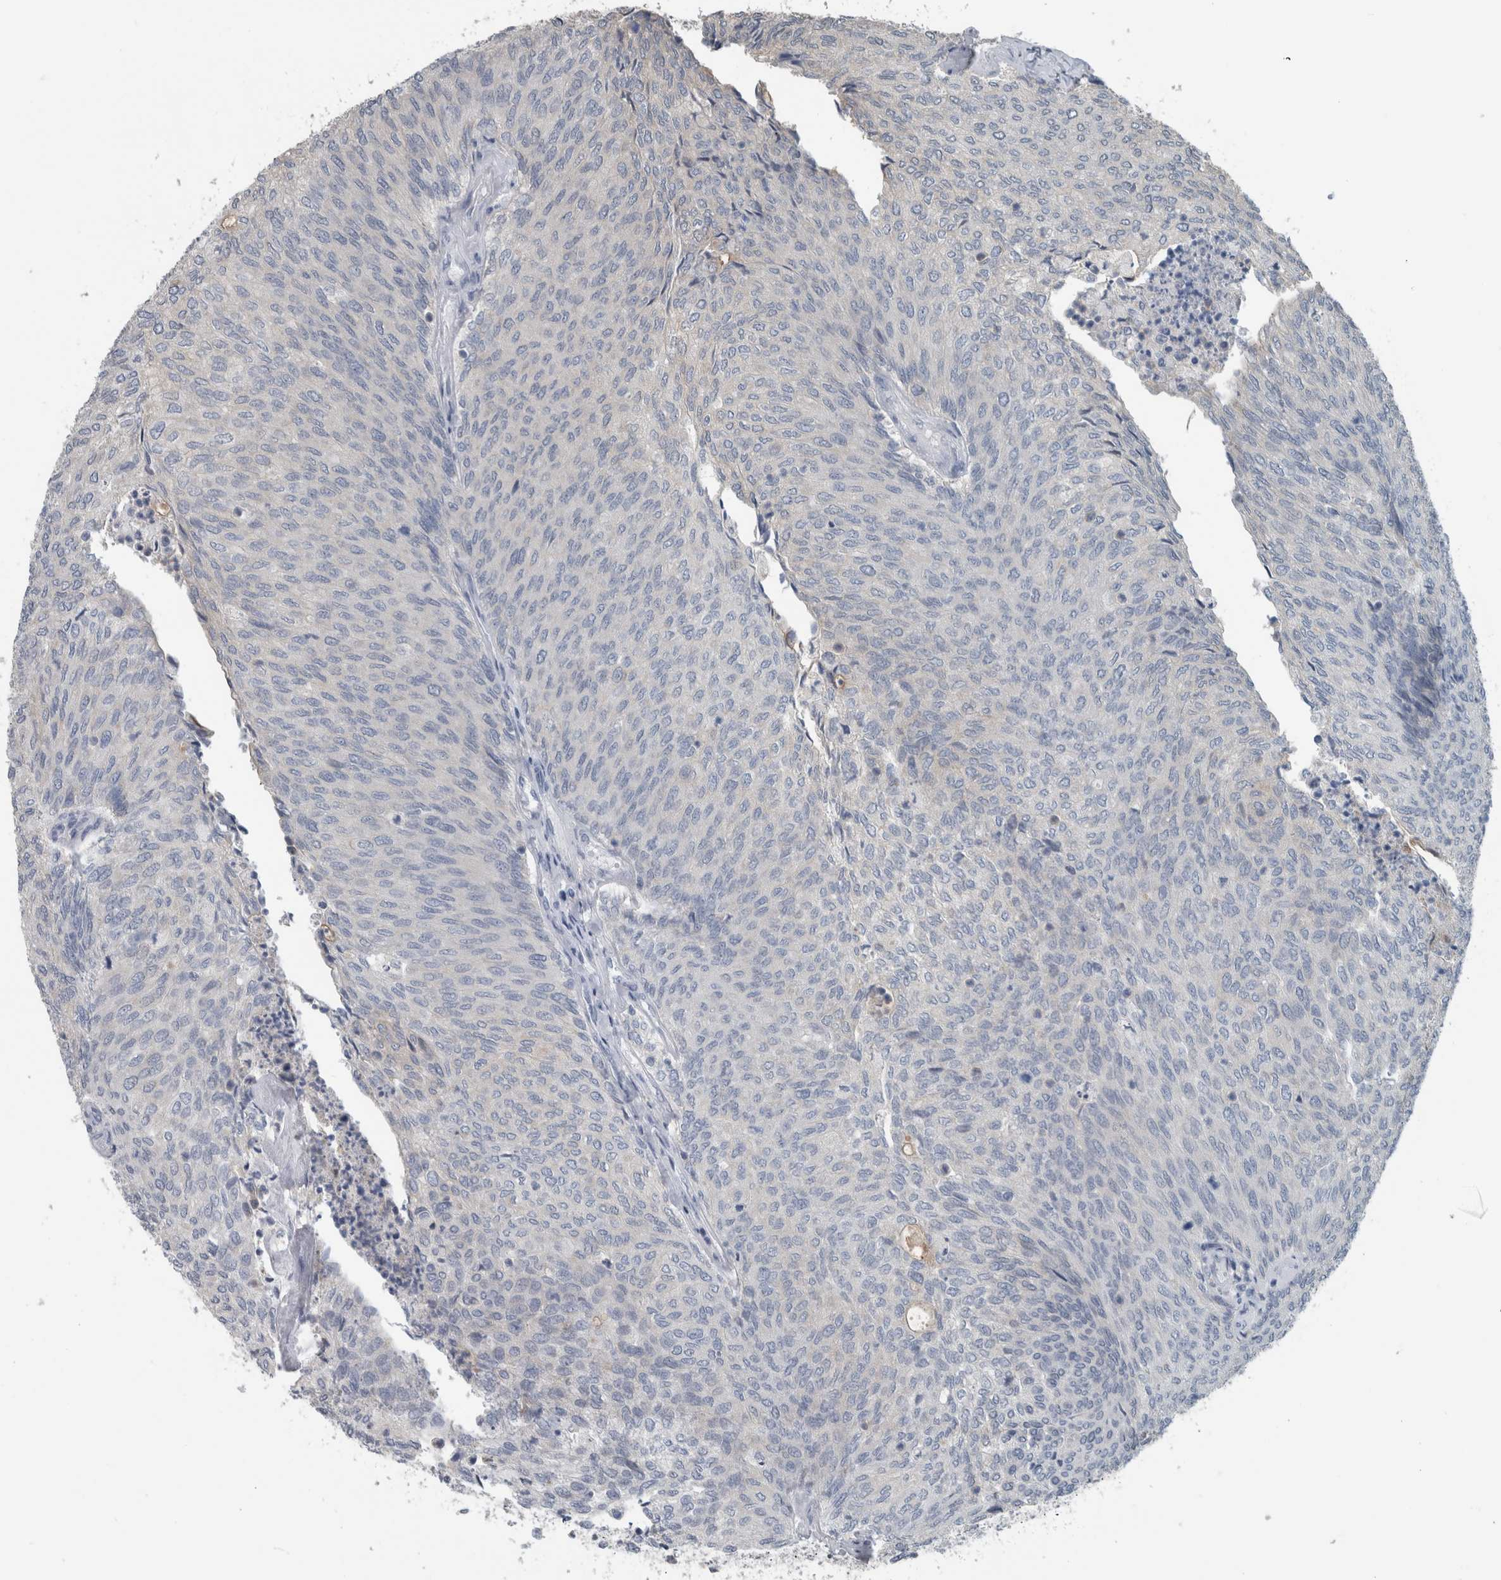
{"staining": {"intensity": "negative", "quantity": "none", "location": "none"}, "tissue": "urothelial cancer", "cell_type": "Tumor cells", "image_type": "cancer", "snomed": [{"axis": "morphology", "description": "Urothelial carcinoma, Low grade"}, {"axis": "topography", "description": "Urinary bladder"}], "caption": "The histopathology image demonstrates no staining of tumor cells in urothelial cancer.", "gene": "ACSF2", "patient": {"sex": "female", "age": 79}}